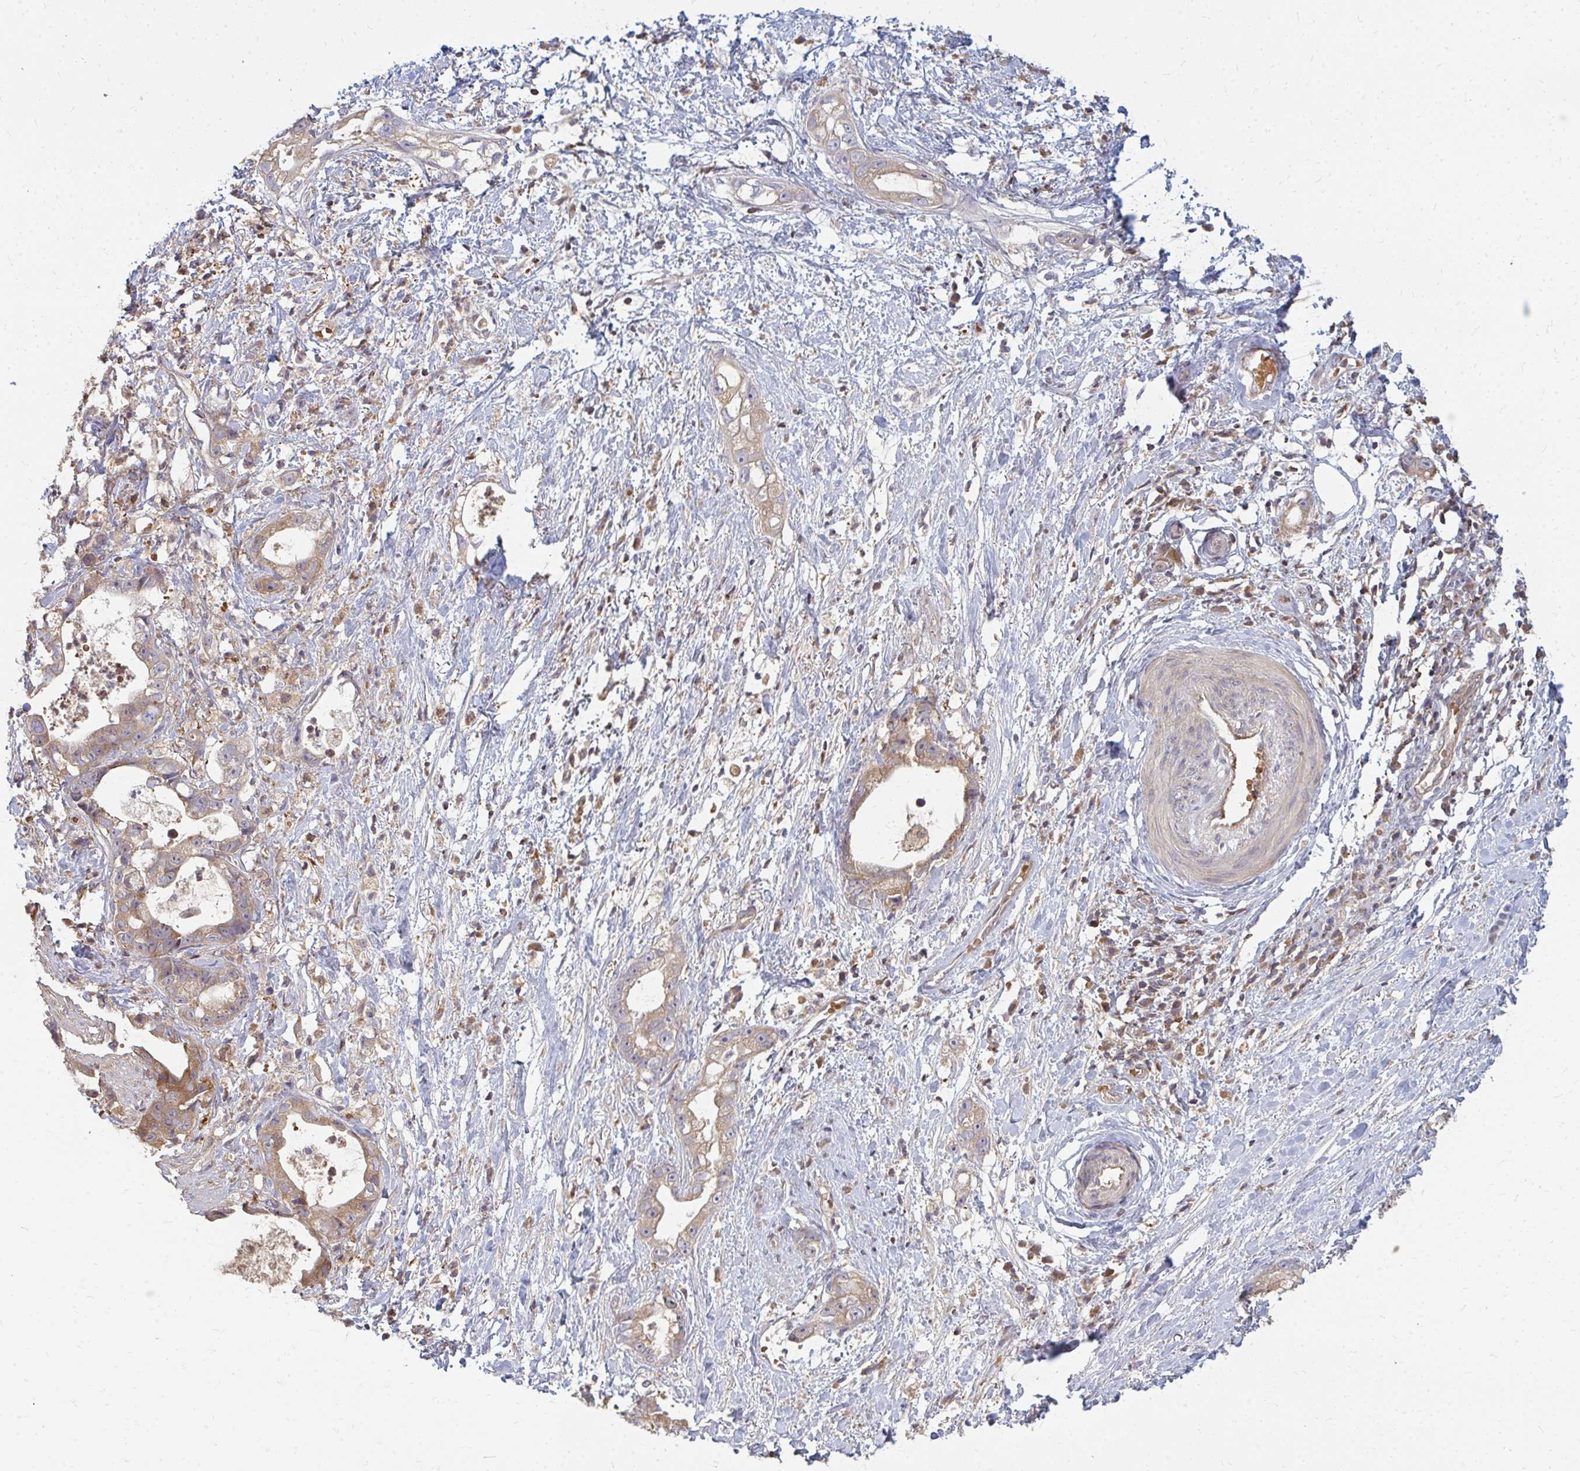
{"staining": {"intensity": "moderate", "quantity": ">75%", "location": "cytoplasmic/membranous"}, "tissue": "stomach cancer", "cell_type": "Tumor cells", "image_type": "cancer", "snomed": [{"axis": "morphology", "description": "Adenocarcinoma, NOS"}, {"axis": "topography", "description": "Stomach"}], "caption": "High-magnification brightfield microscopy of adenocarcinoma (stomach) stained with DAB (3,3'-diaminobenzidine) (brown) and counterstained with hematoxylin (blue). tumor cells exhibit moderate cytoplasmic/membranous positivity is appreciated in about>75% of cells. (DAB IHC, brown staining for protein, blue staining for nuclei).", "gene": "ZNF285", "patient": {"sex": "male", "age": 55}}